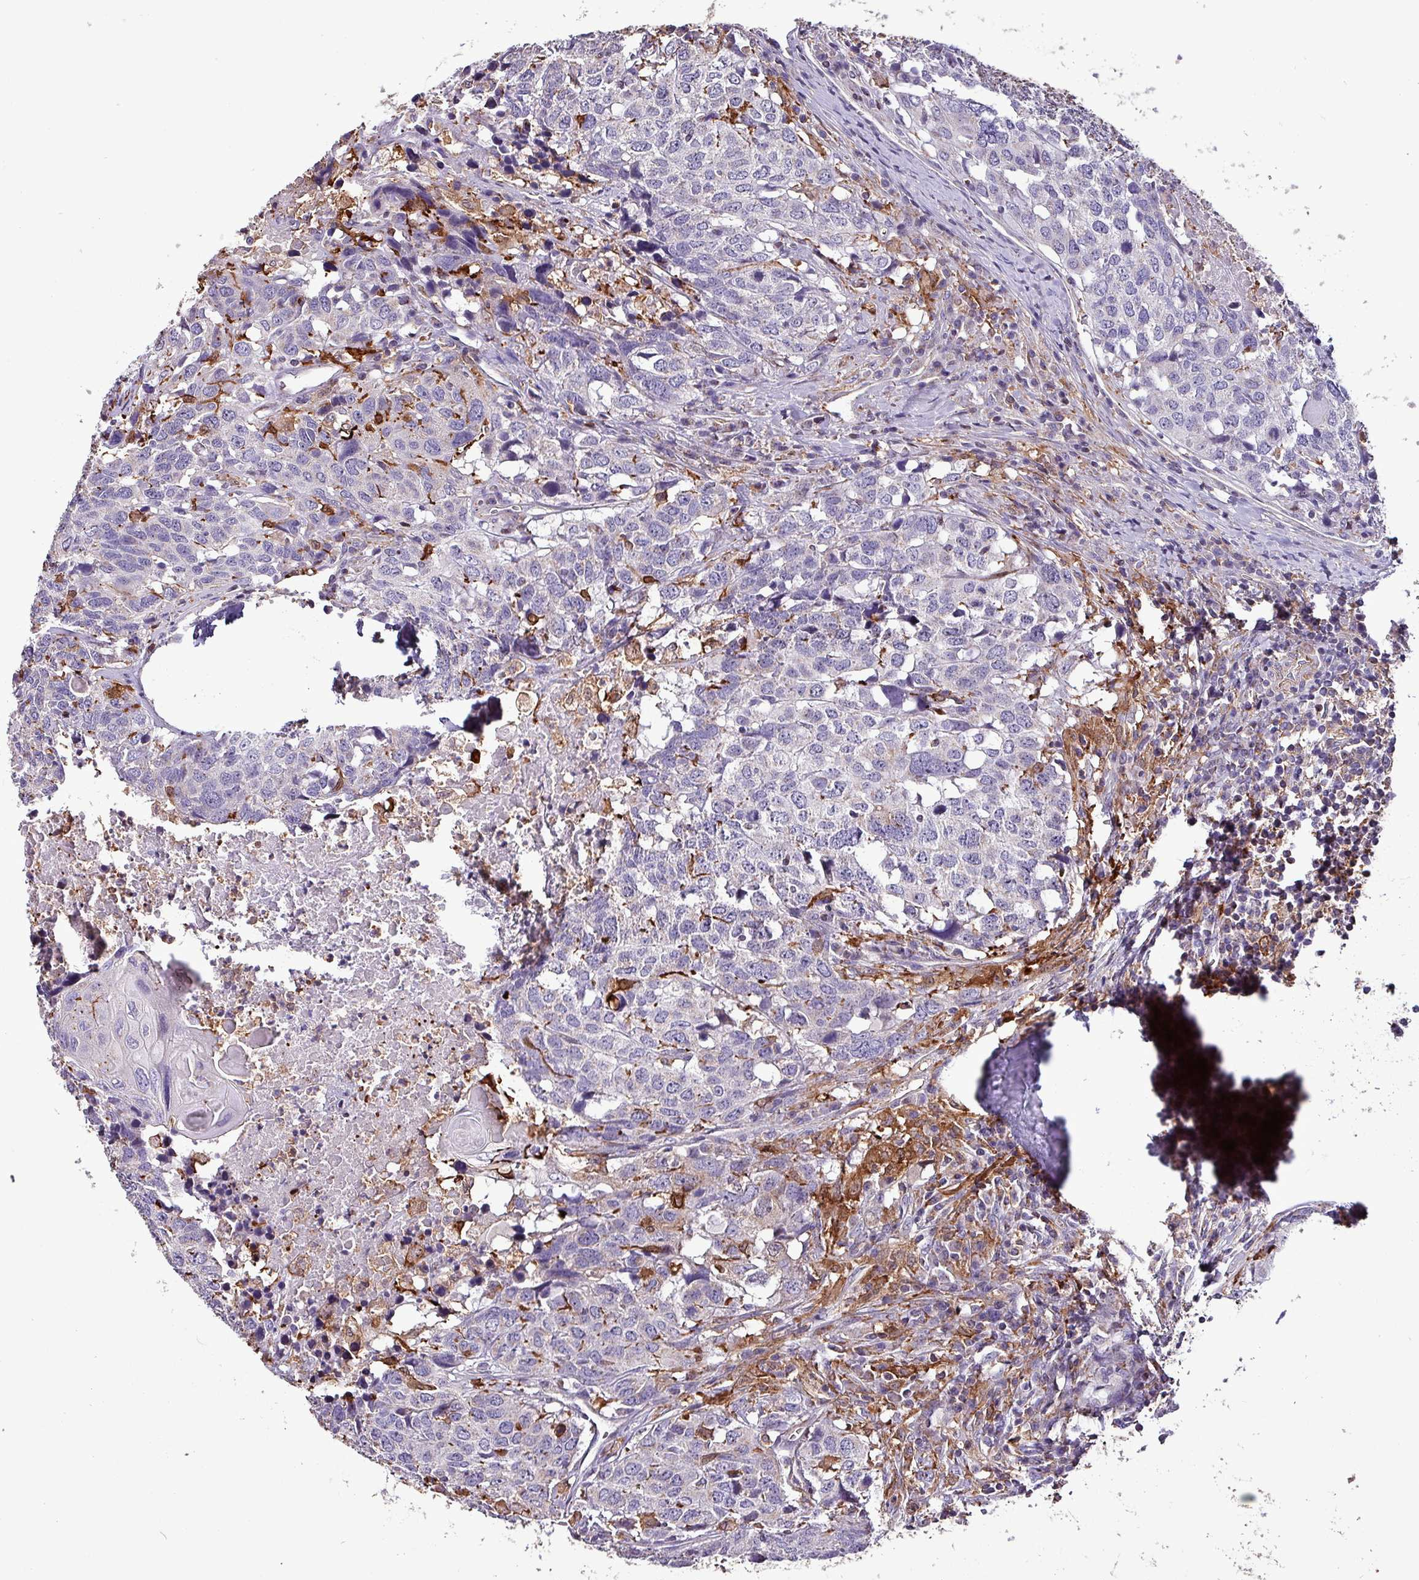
{"staining": {"intensity": "negative", "quantity": "none", "location": "none"}, "tissue": "head and neck cancer", "cell_type": "Tumor cells", "image_type": "cancer", "snomed": [{"axis": "morphology", "description": "Normal tissue, NOS"}, {"axis": "morphology", "description": "Squamous cell carcinoma, NOS"}, {"axis": "topography", "description": "Skeletal muscle"}, {"axis": "topography", "description": "Vascular tissue"}, {"axis": "topography", "description": "Peripheral nerve tissue"}, {"axis": "topography", "description": "Head-Neck"}], "caption": "Photomicrograph shows no significant protein expression in tumor cells of head and neck cancer.", "gene": "SCIN", "patient": {"sex": "male", "age": 66}}